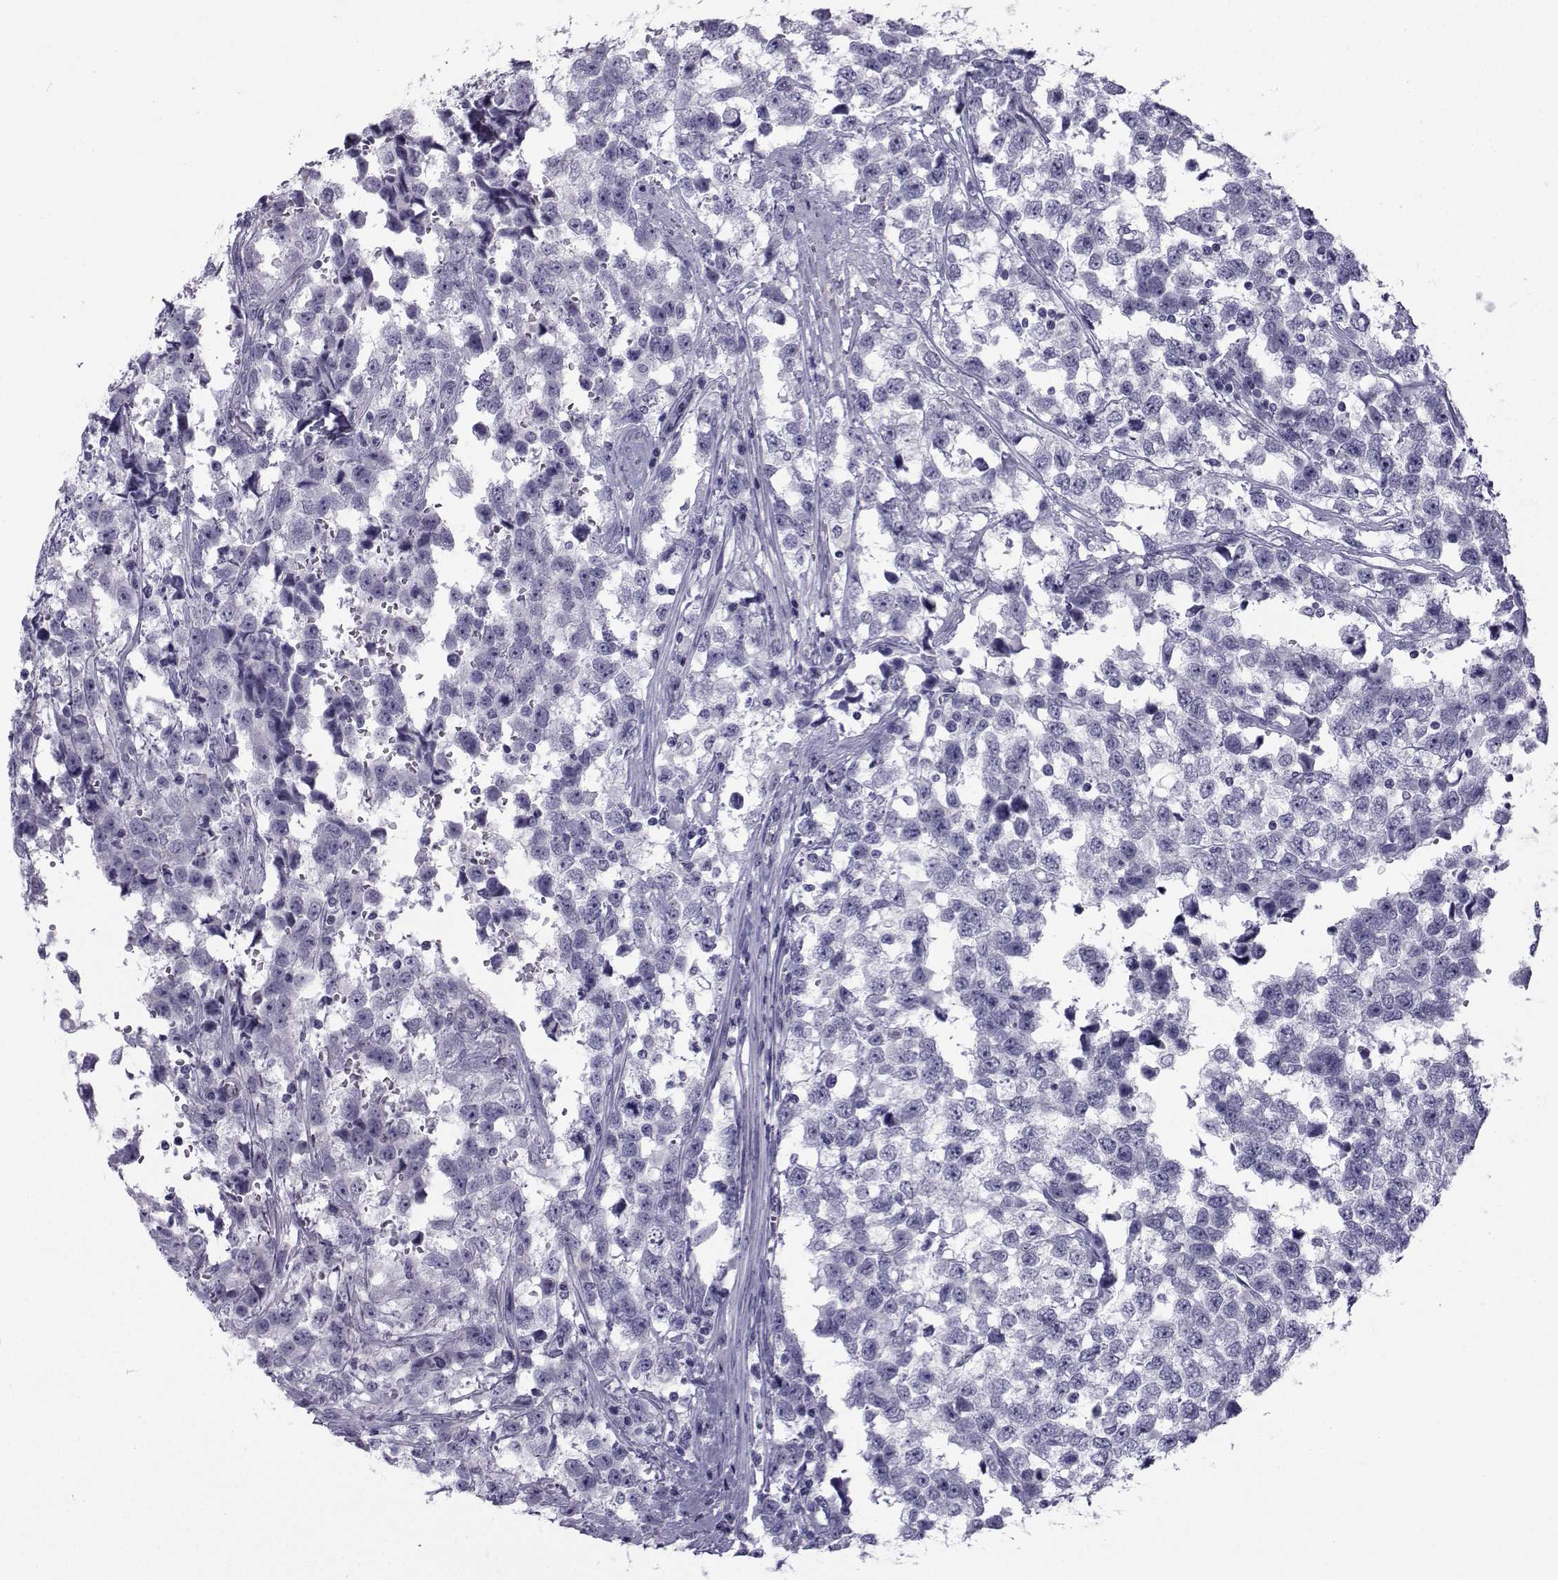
{"staining": {"intensity": "negative", "quantity": "none", "location": "none"}, "tissue": "testis cancer", "cell_type": "Tumor cells", "image_type": "cancer", "snomed": [{"axis": "morphology", "description": "Seminoma, NOS"}, {"axis": "topography", "description": "Testis"}], "caption": "An immunohistochemistry micrograph of testis cancer (seminoma) is shown. There is no staining in tumor cells of testis cancer (seminoma).", "gene": "SPANXD", "patient": {"sex": "male", "age": 34}}